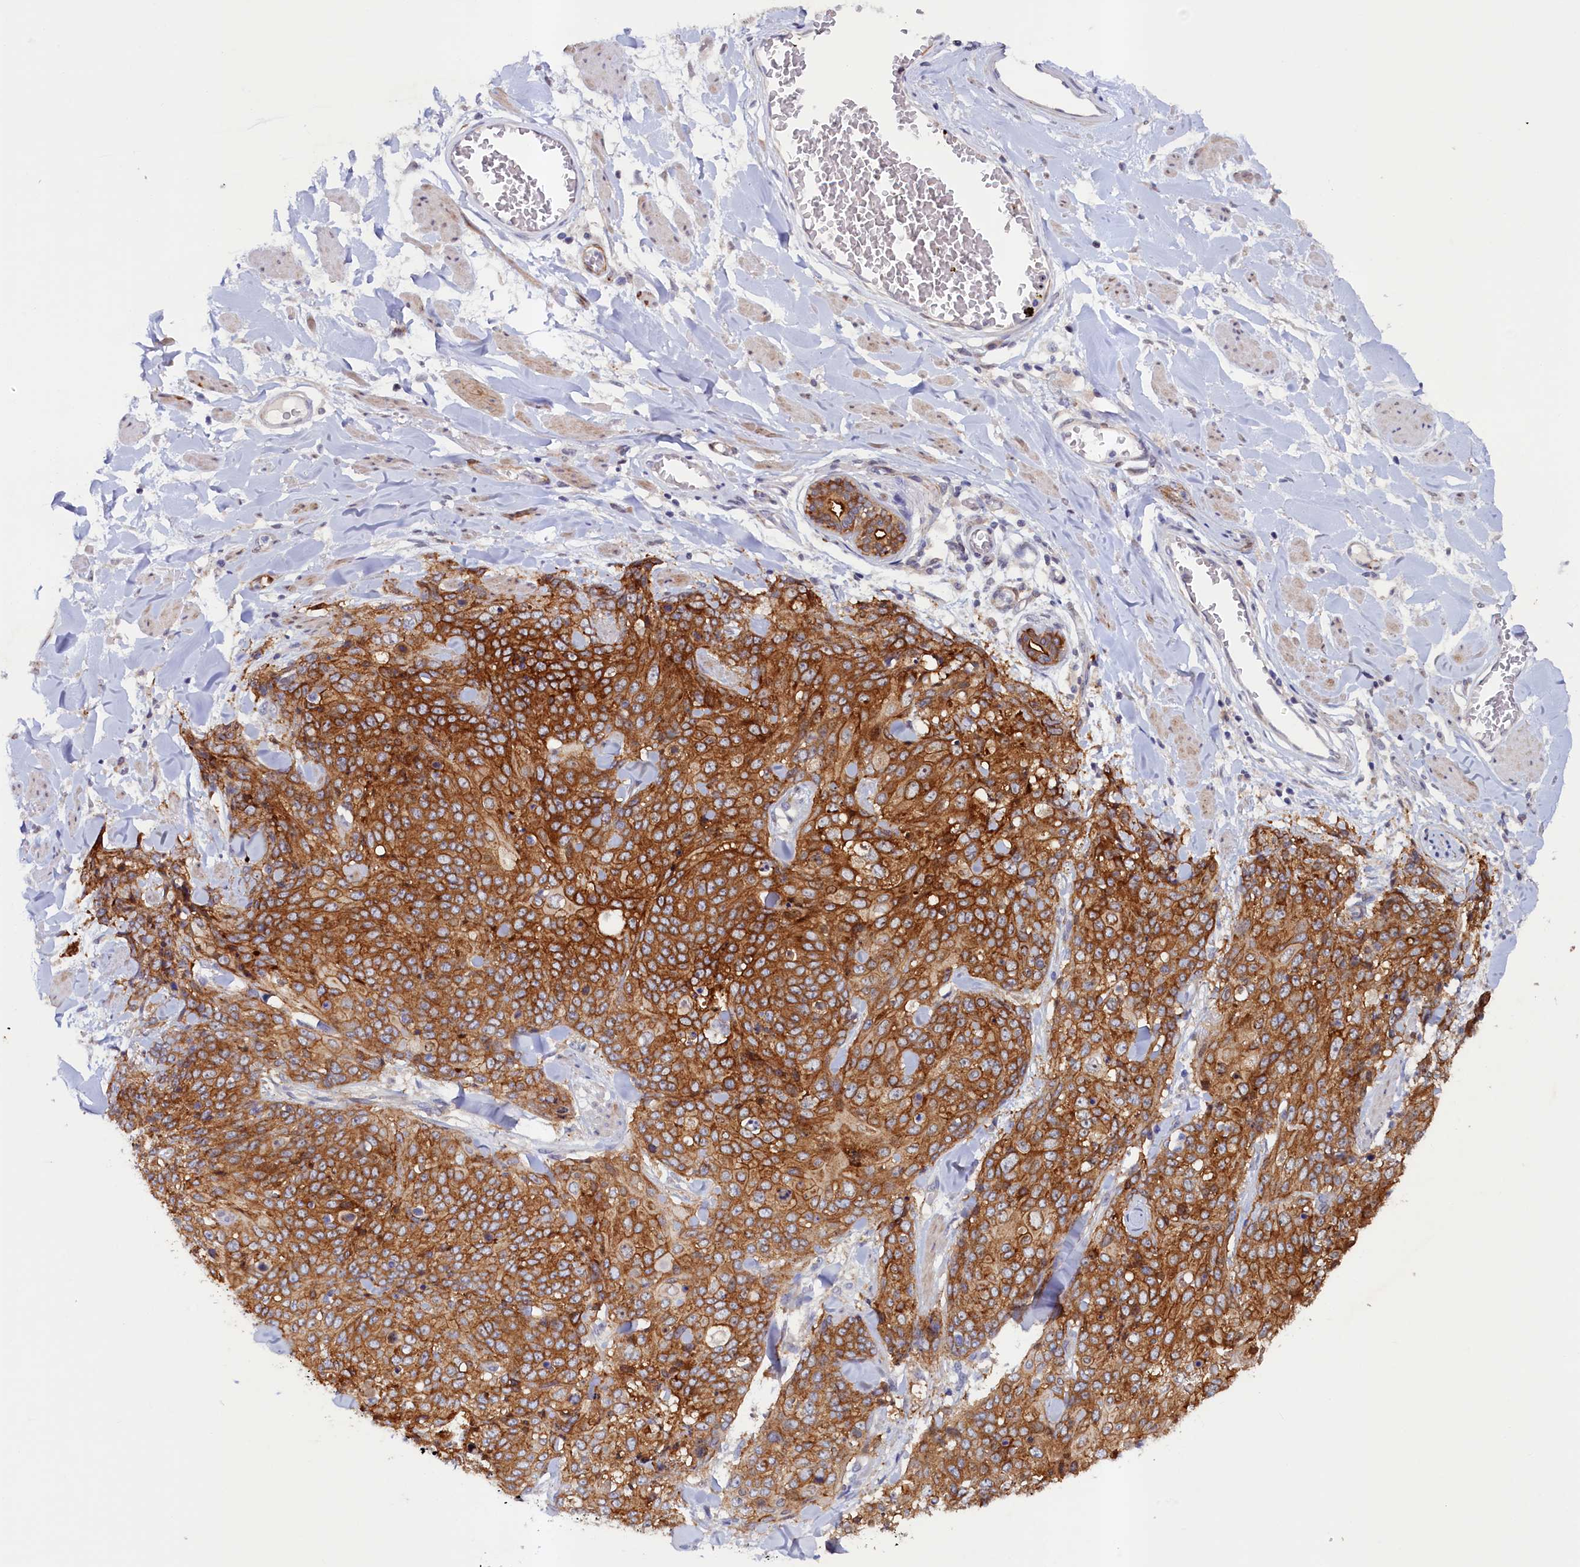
{"staining": {"intensity": "strong", "quantity": ">75%", "location": "cytoplasmic/membranous"}, "tissue": "skin cancer", "cell_type": "Tumor cells", "image_type": "cancer", "snomed": [{"axis": "morphology", "description": "Squamous cell carcinoma, NOS"}, {"axis": "topography", "description": "Skin"}, {"axis": "topography", "description": "Vulva"}], "caption": "Immunohistochemical staining of skin cancer (squamous cell carcinoma) shows strong cytoplasmic/membranous protein positivity in about >75% of tumor cells.", "gene": "PACSIN3", "patient": {"sex": "female", "age": 85}}